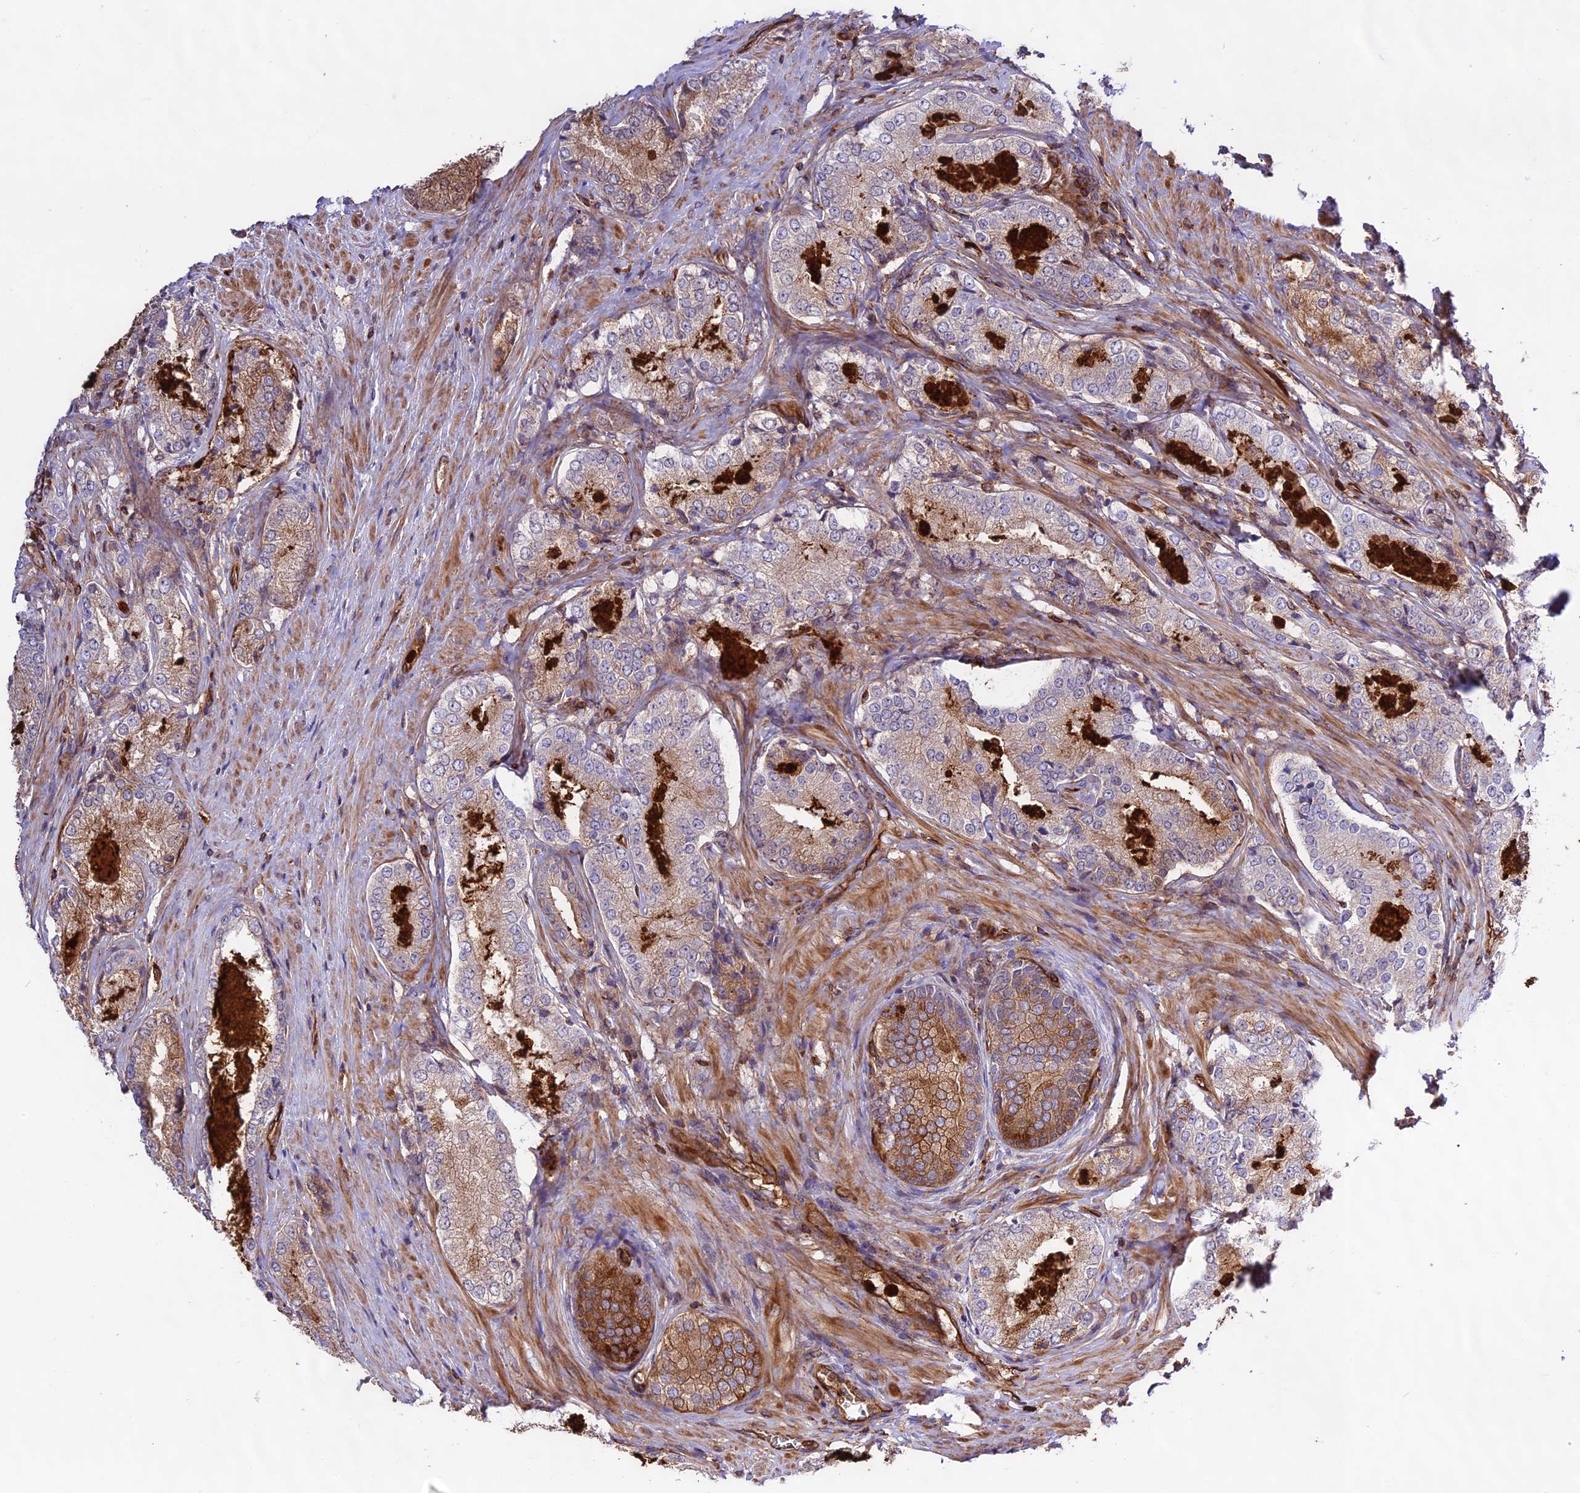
{"staining": {"intensity": "moderate", "quantity": "<25%", "location": "cytoplasmic/membranous,nuclear"}, "tissue": "prostate cancer", "cell_type": "Tumor cells", "image_type": "cancer", "snomed": [{"axis": "morphology", "description": "Adenocarcinoma, Low grade"}, {"axis": "topography", "description": "Prostate"}], "caption": "High-magnification brightfield microscopy of prostate cancer (adenocarcinoma (low-grade)) stained with DAB (3,3'-diaminobenzidine) (brown) and counterstained with hematoxylin (blue). tumor cells exhibit moderate cytoplasmic/membranous and nuclear staining is appreciated in about<25% of cells.", "gene": "CD99L2", "patient": {"sex": "male", "age": 68}}